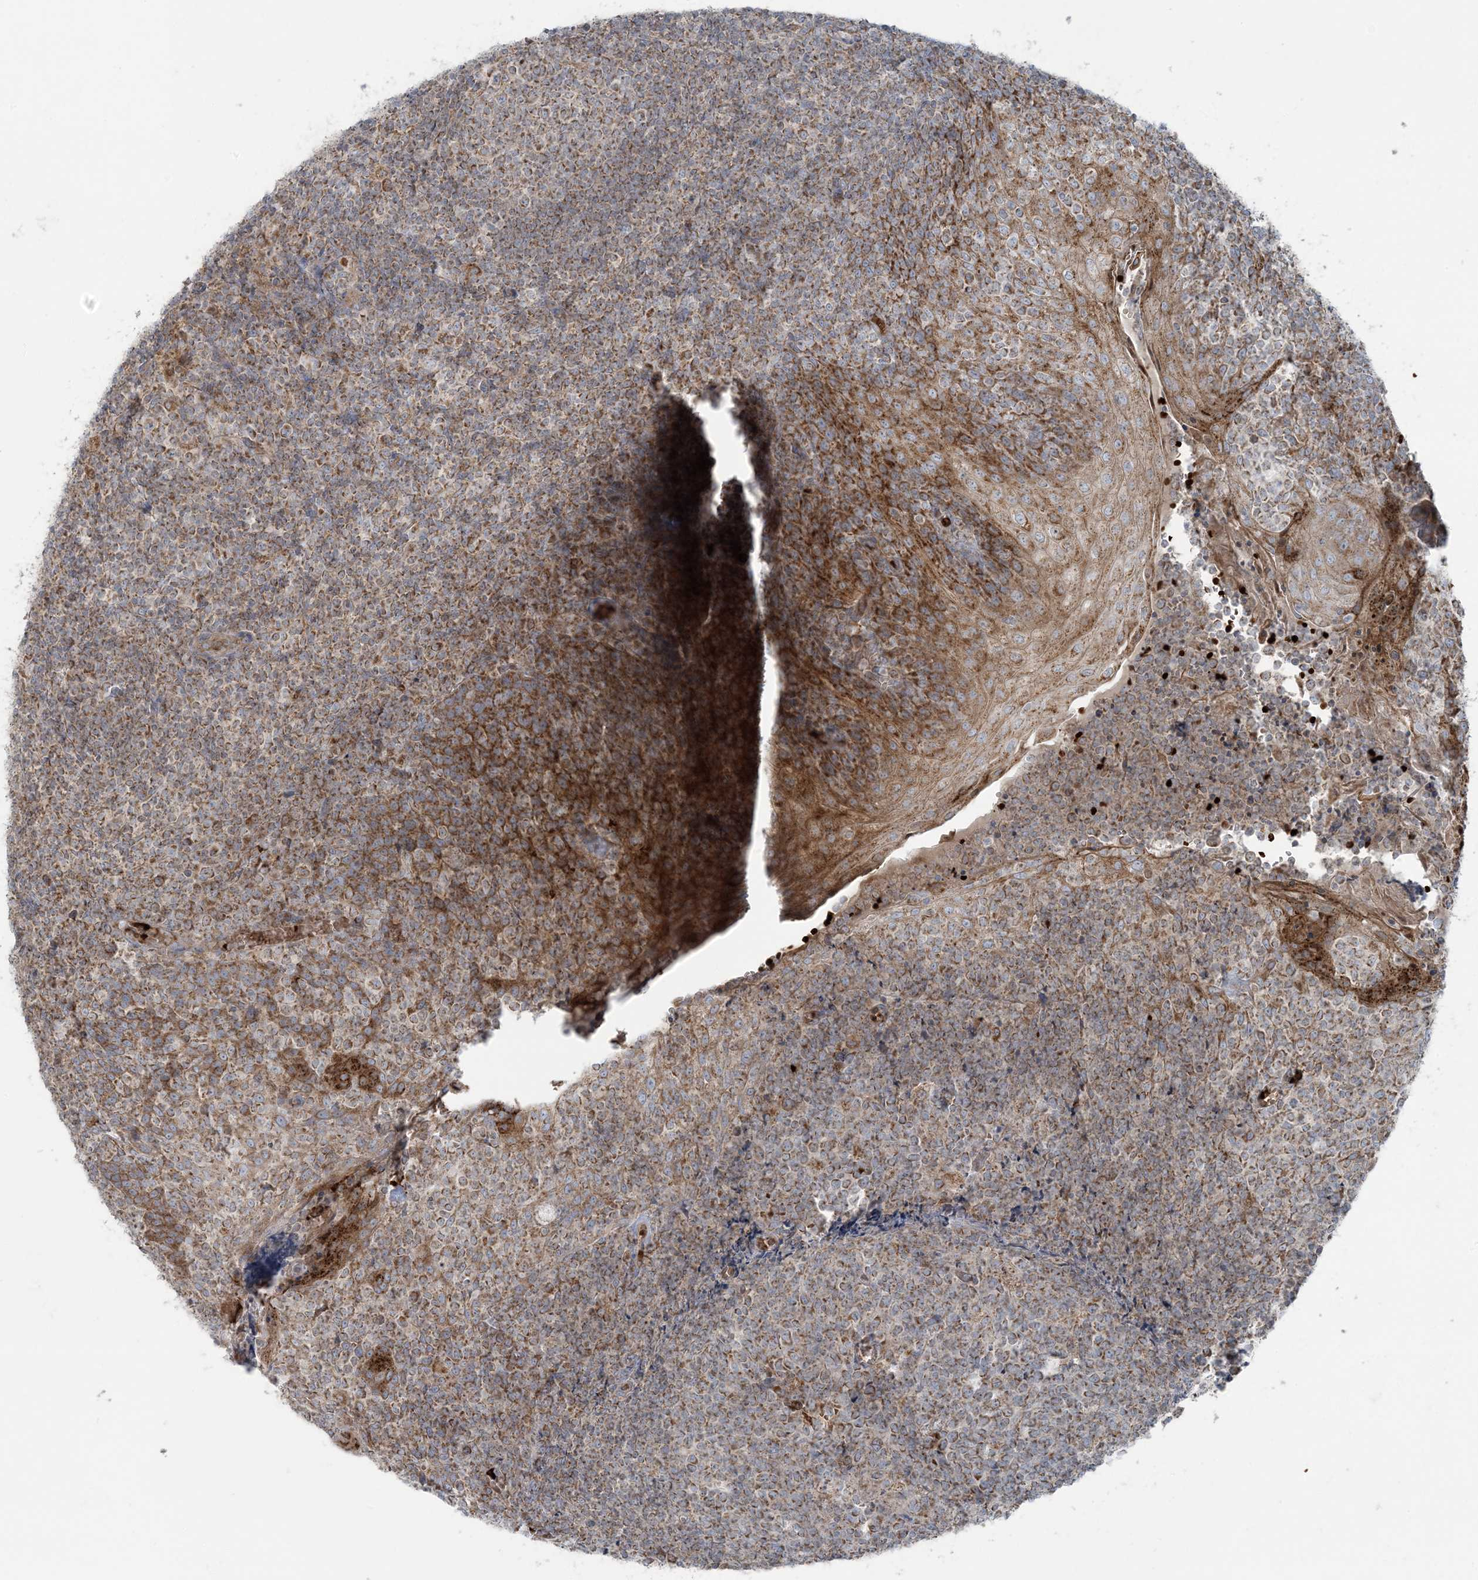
{"staining": {"intensity": "moderate", "quantity": "25%-75%", "location": "cytoplasmic/membranous"}, "tissue": "tonsil", "cell_type": "Germinal center cells", "image_type": "normal", "snomed": [{"axis": "morphology", "description": "Normal tissue, NOS"}, {"axis": "topography", "description": "Tonsil"}], "caption": "About 25%-75% of germinal center cells in normal tonsil demonstrate moderate cytoplasmic/membranous protein expression as visualized by brown immunohistochemical staining.", "gene": "PIK3R4", "patient": {"sex": "female", "age": 19}}